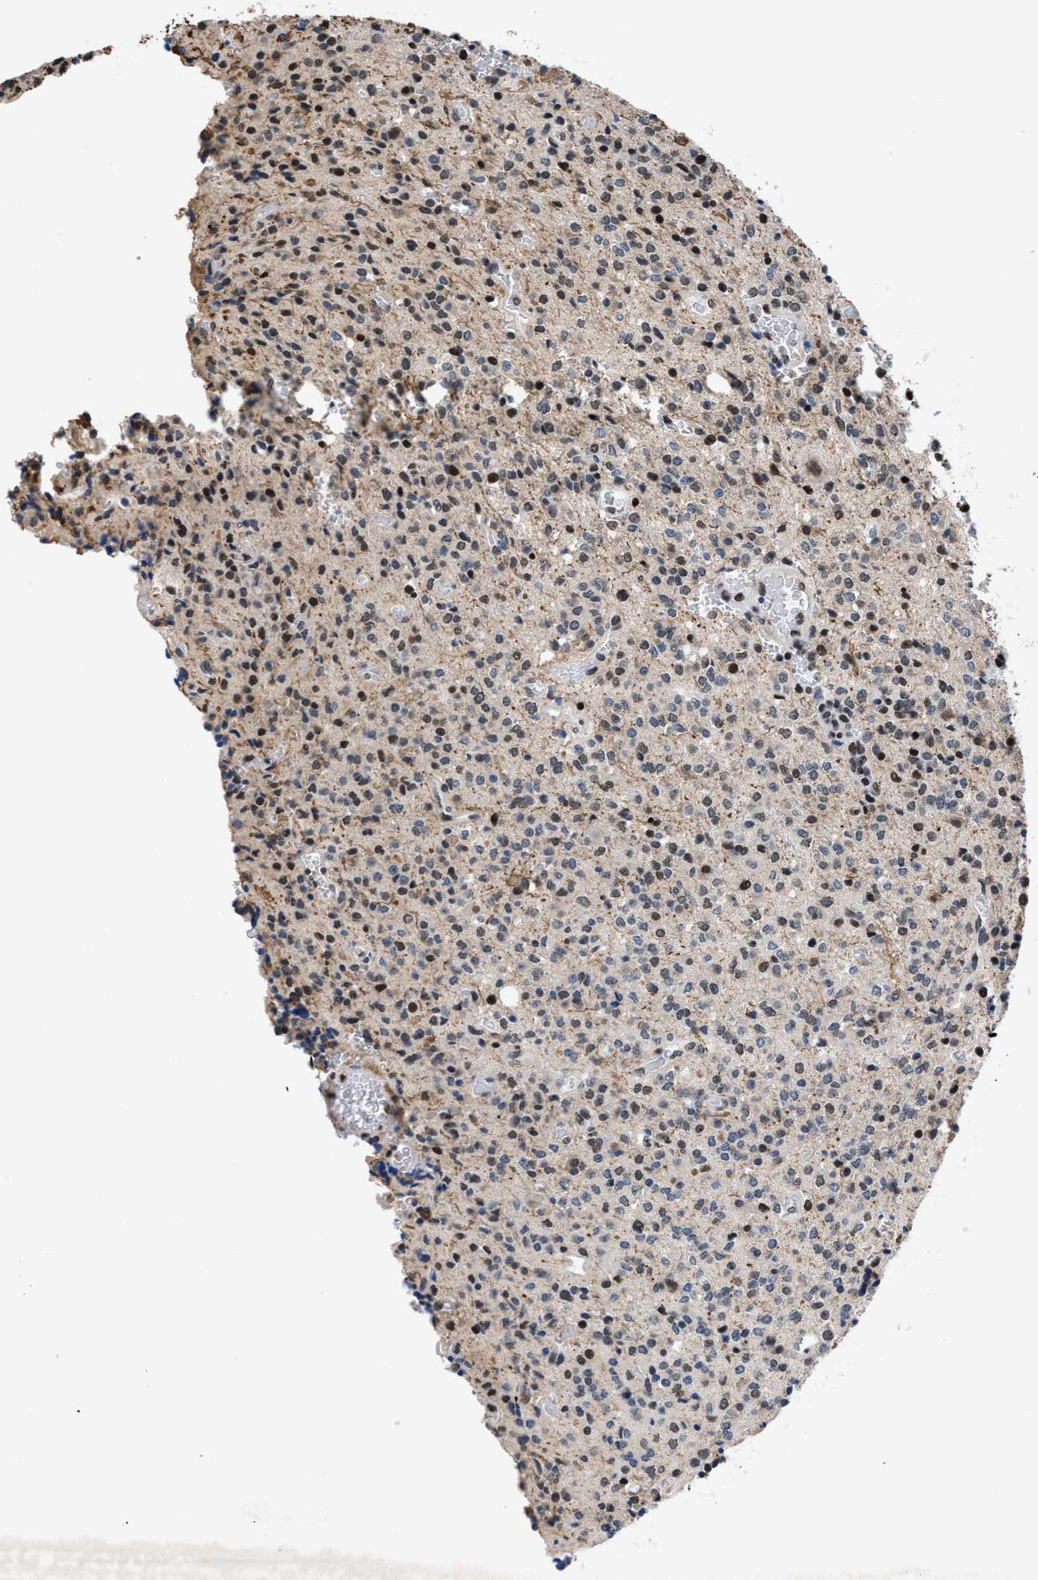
{"staining": {"intensity": "weak", "quantity": "25%-75%", "location": "nuclear"}, "tissue": "glioma", "cell_type": "Tumor cells", "image_type": "cancer", "snomed": [{"axis": "morphology", "description": "Glioma, malignant, High grade"}, {"axis": "topography", "description": "Brain"}], "caption": "High-magnification brightfield microscopy of glioma stained with DAB (3,3'-diaminobenzidine) (brown) and counterstained with hematoxylin (blue). tumor cells exhibit weak nuclear positivity is appreciated in about25%-75% of cells.", "gene": "WDR81", "patient": {"sex": "male", "age": 34}}